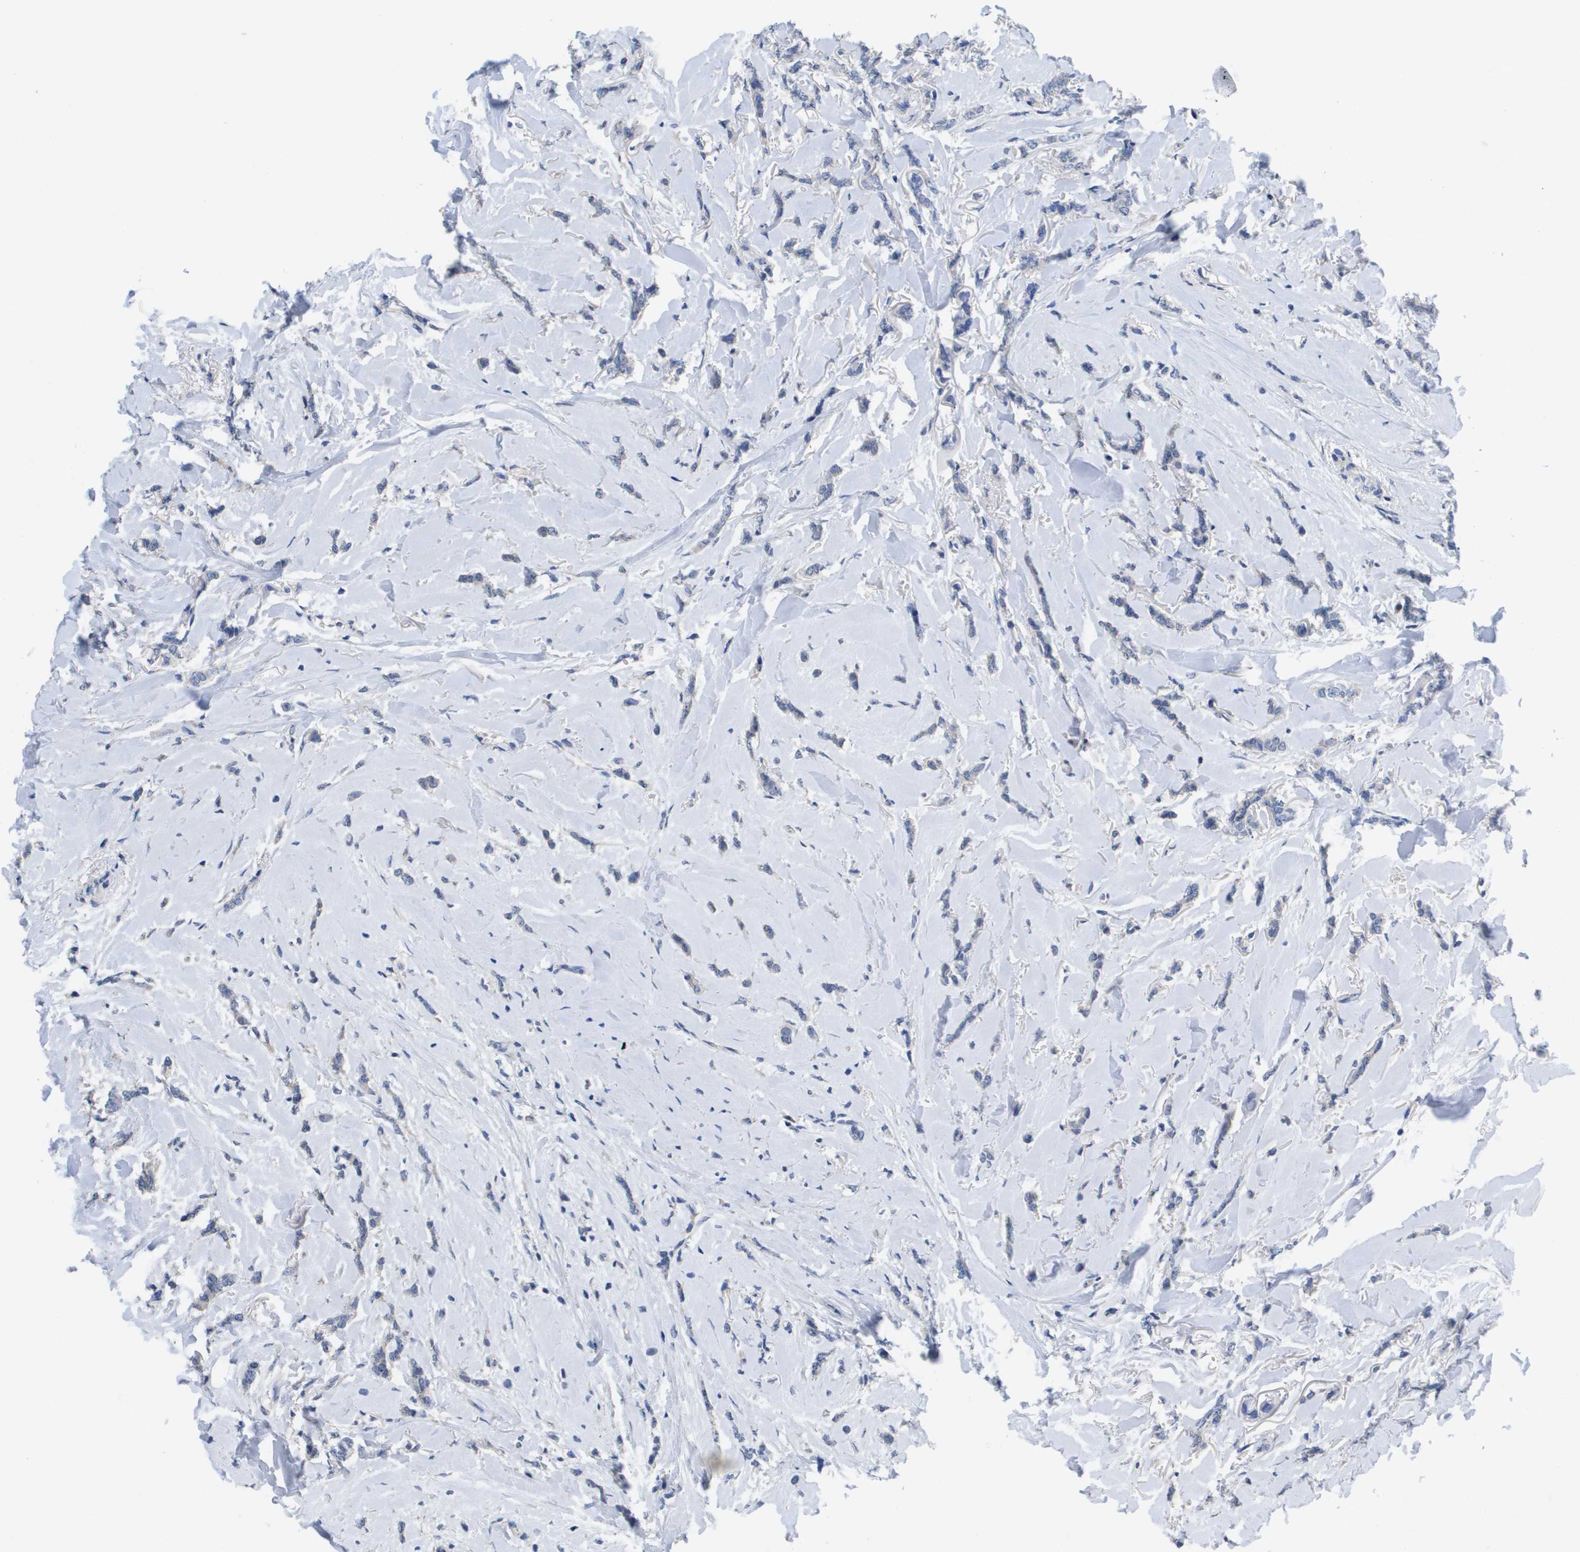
{"staining": {"intensity": "negative", "quantity": "none", "location": "none"}, "tissue": "breast cancer", "cell_type": "Tumor cells", "image_type": "cancer", "snomed": [{"axis": "morphology", "description": "Lobular carcinoma"}, {"axis": "topography", "description": "Skin"}, {"axis": "topography", "description": "Breast"}], "caption": "Histopathology image shows no protein staining in tumor cells of lobular carcinoma (breast) tissue. (IHC, brightfield microscopy, high magnification).", "gene": "CA9", "patient": {"sex": "female", "age": 46}}